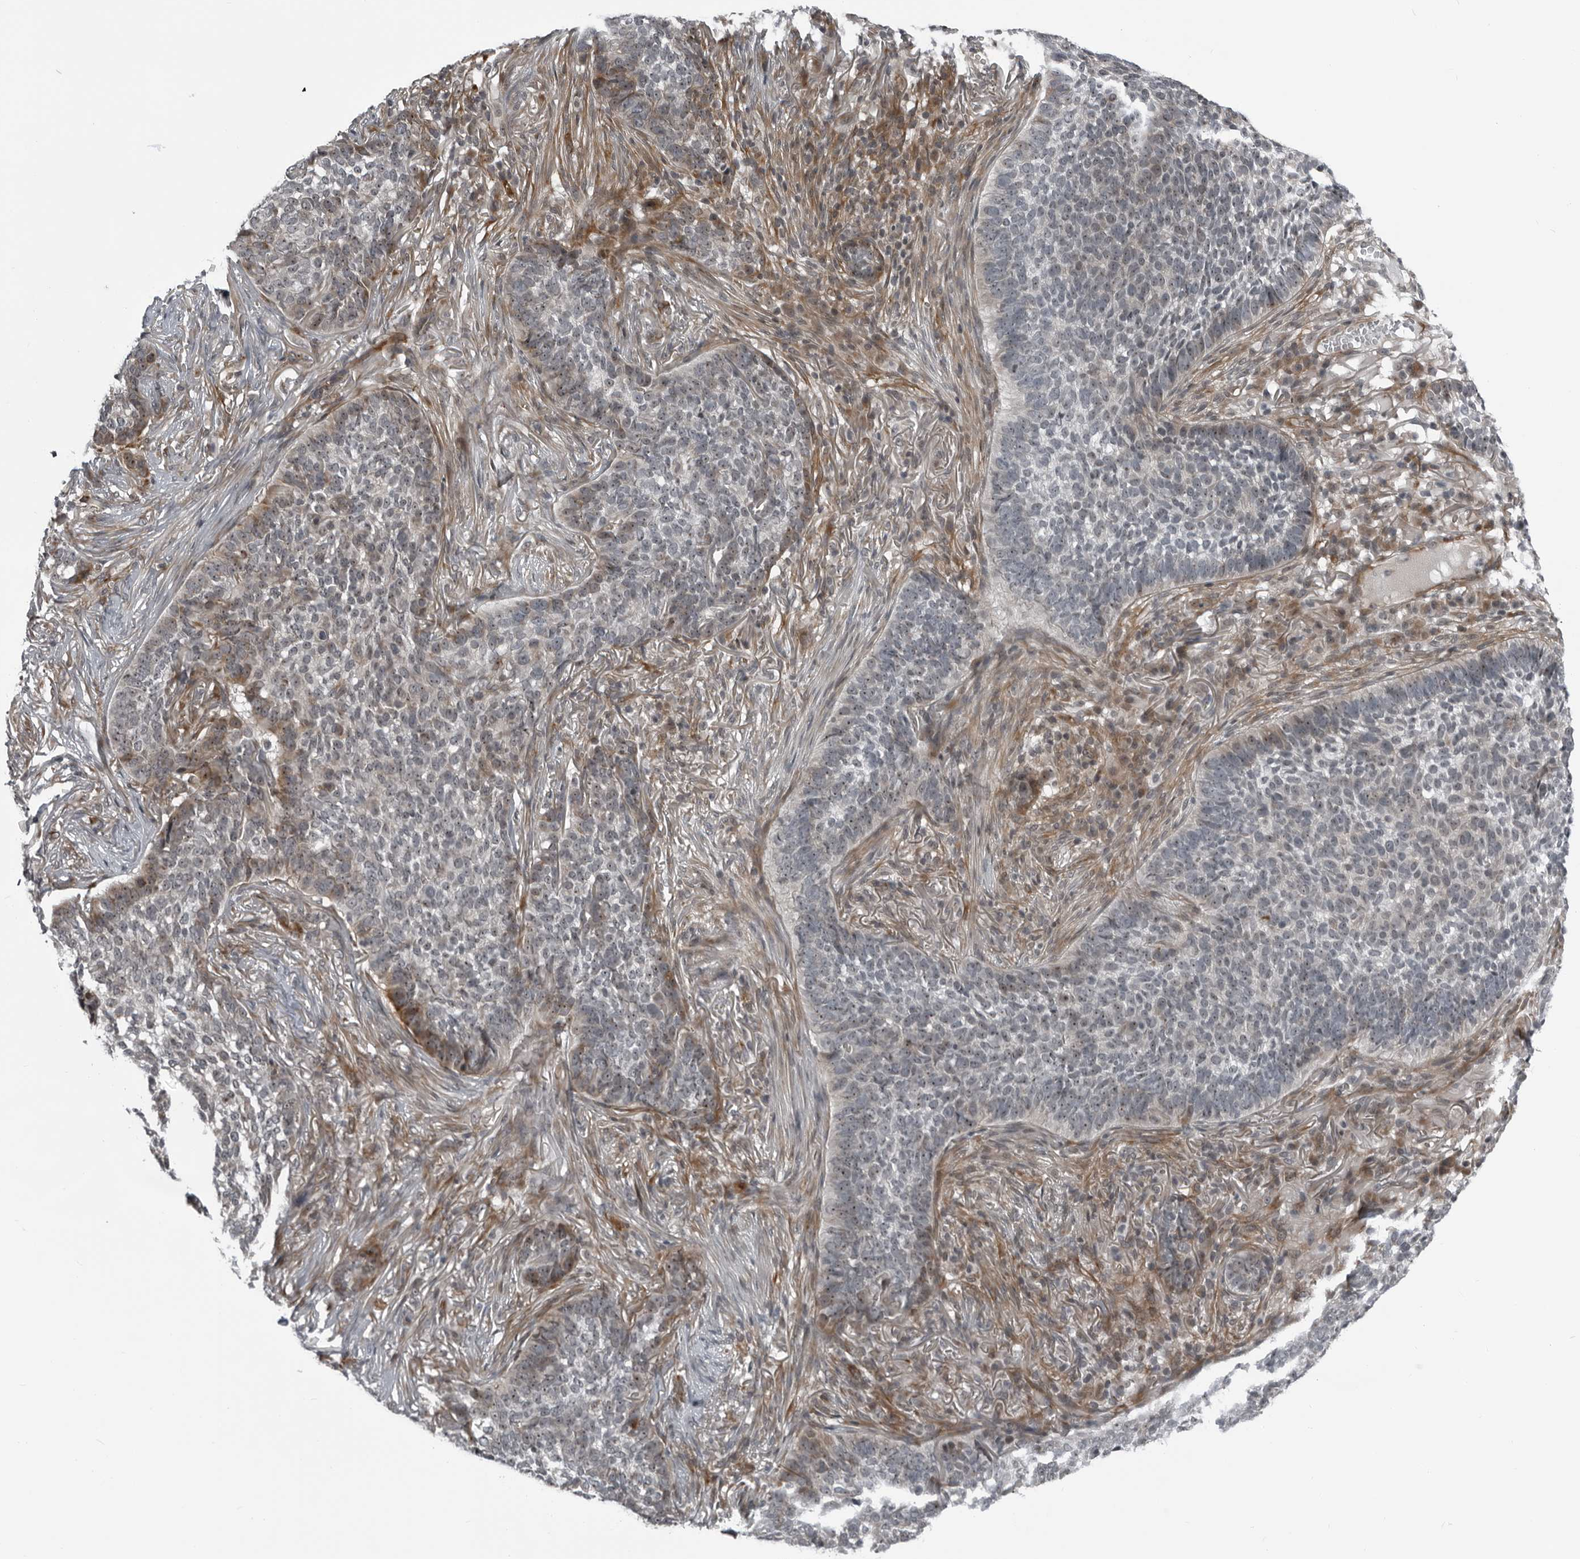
{"staining": {"intensity": "weak", "quantity": "25%-75%", "location": "nuclear"}, "tissue": "skin cancer", "cell_type": "Tumor cells", "image_type": "cancer", "snomed": [{"axis": "morphology", "description": "Basal cell carcinoma"}, {"axis": "topography", "description": "Skin"}], "caption": "Basal cell carcinoma (skin) tissue demonstrates weak nuclear expression in about 25%-75% of tumor cells", "gene": "FAM102B", "patient": {"sex": "male", "age": 85}}